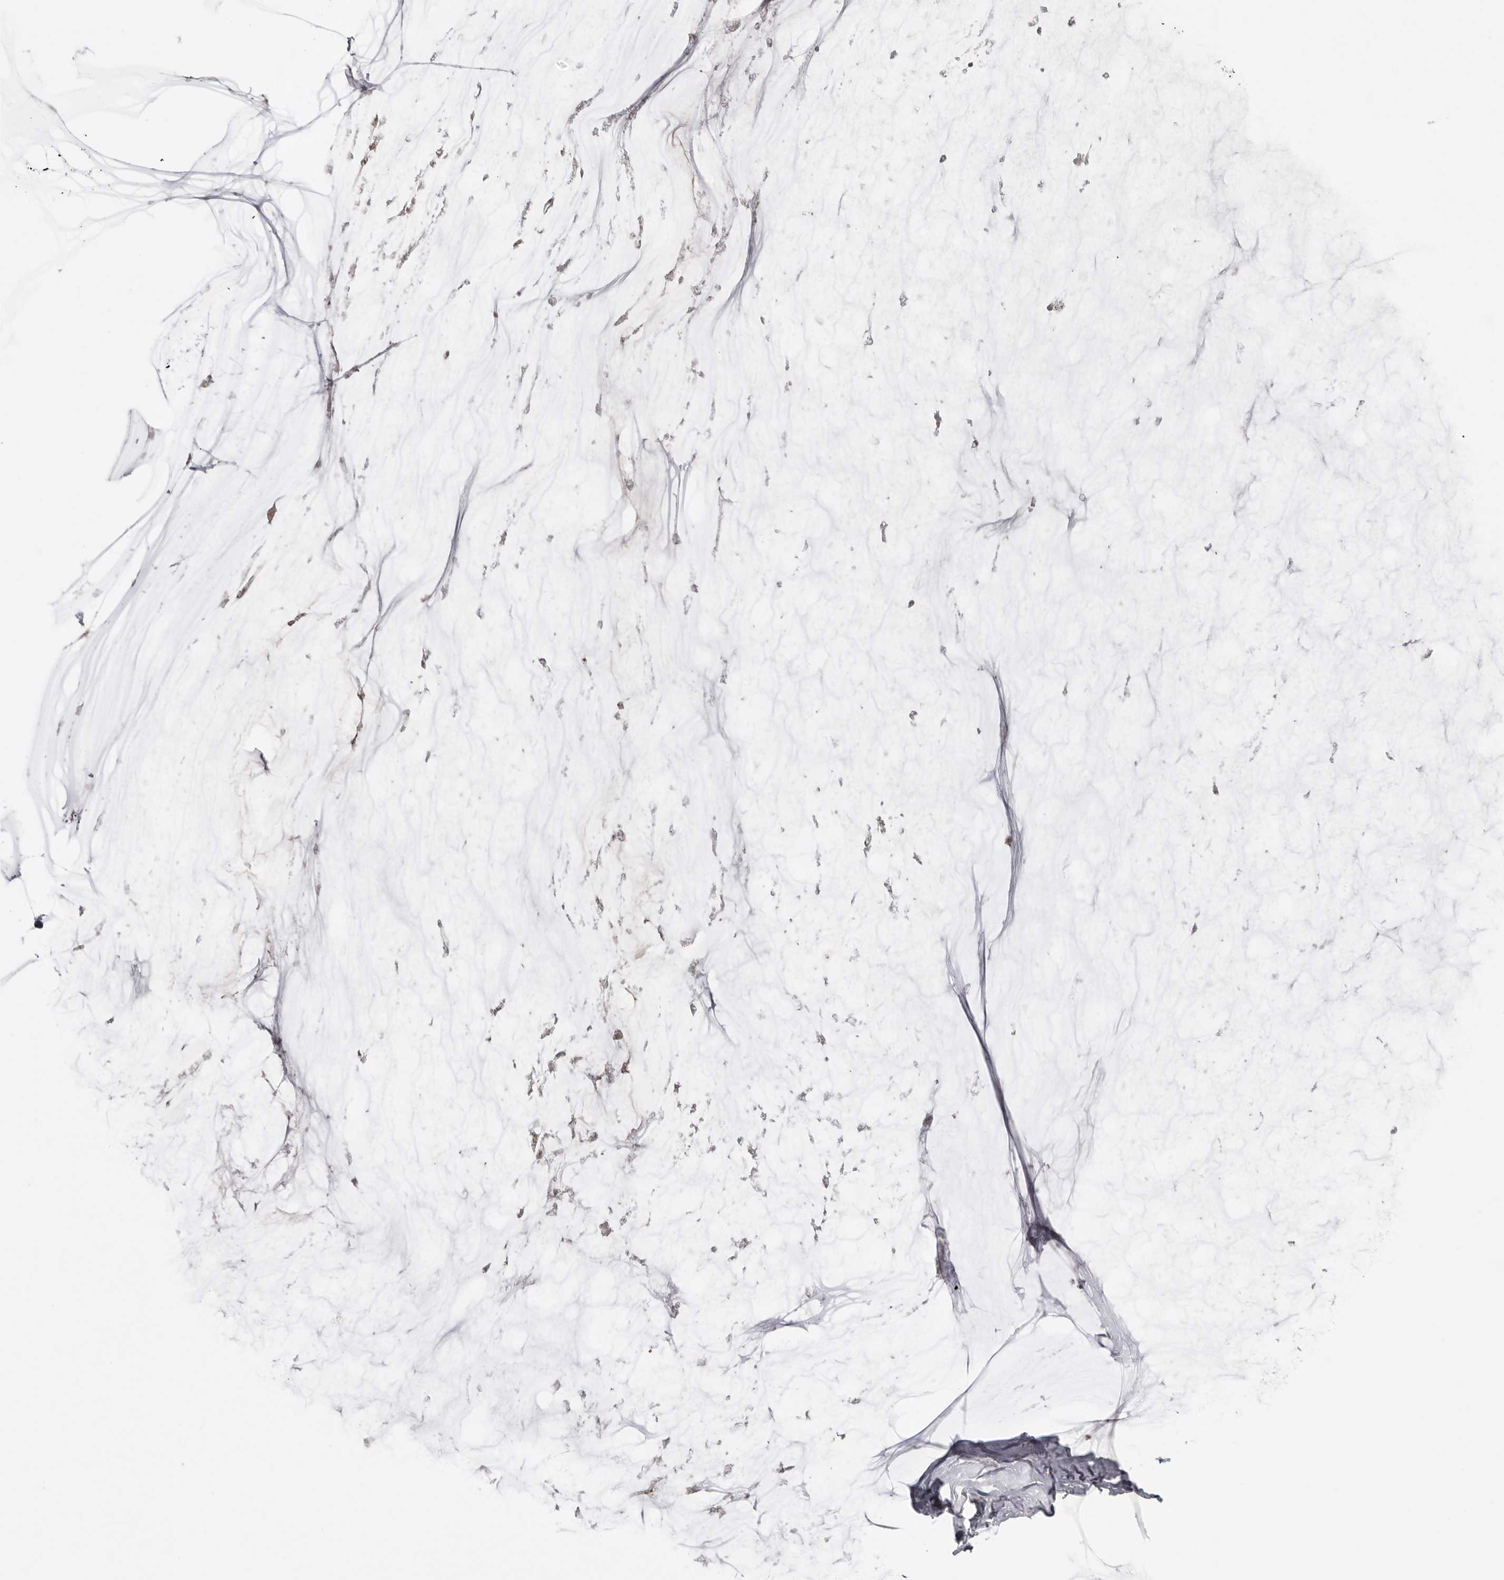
{"staining": {"intensity": "moderate", "quantity": ">75%", "location": "cytoplasmic/membranous"}, "tissue": "ovarian cancer", "cell_type": "Tumor cells", "image_type": "cancer", "snomed": [{"axis": "morphology", "description": "Cystadenocarcinoma, mucinous, NOS"}, {"axis": "topography", "description": "Ovary"}], "caption": "Tumor cells demonstrate moderate cytoplasmic/membranous expression in approximately >75% of cells in ovarian cancer (mucinous cystadenocarcinoma).", "gene": "MSRB2", "patient": {"sex": "female", "age": 39}}